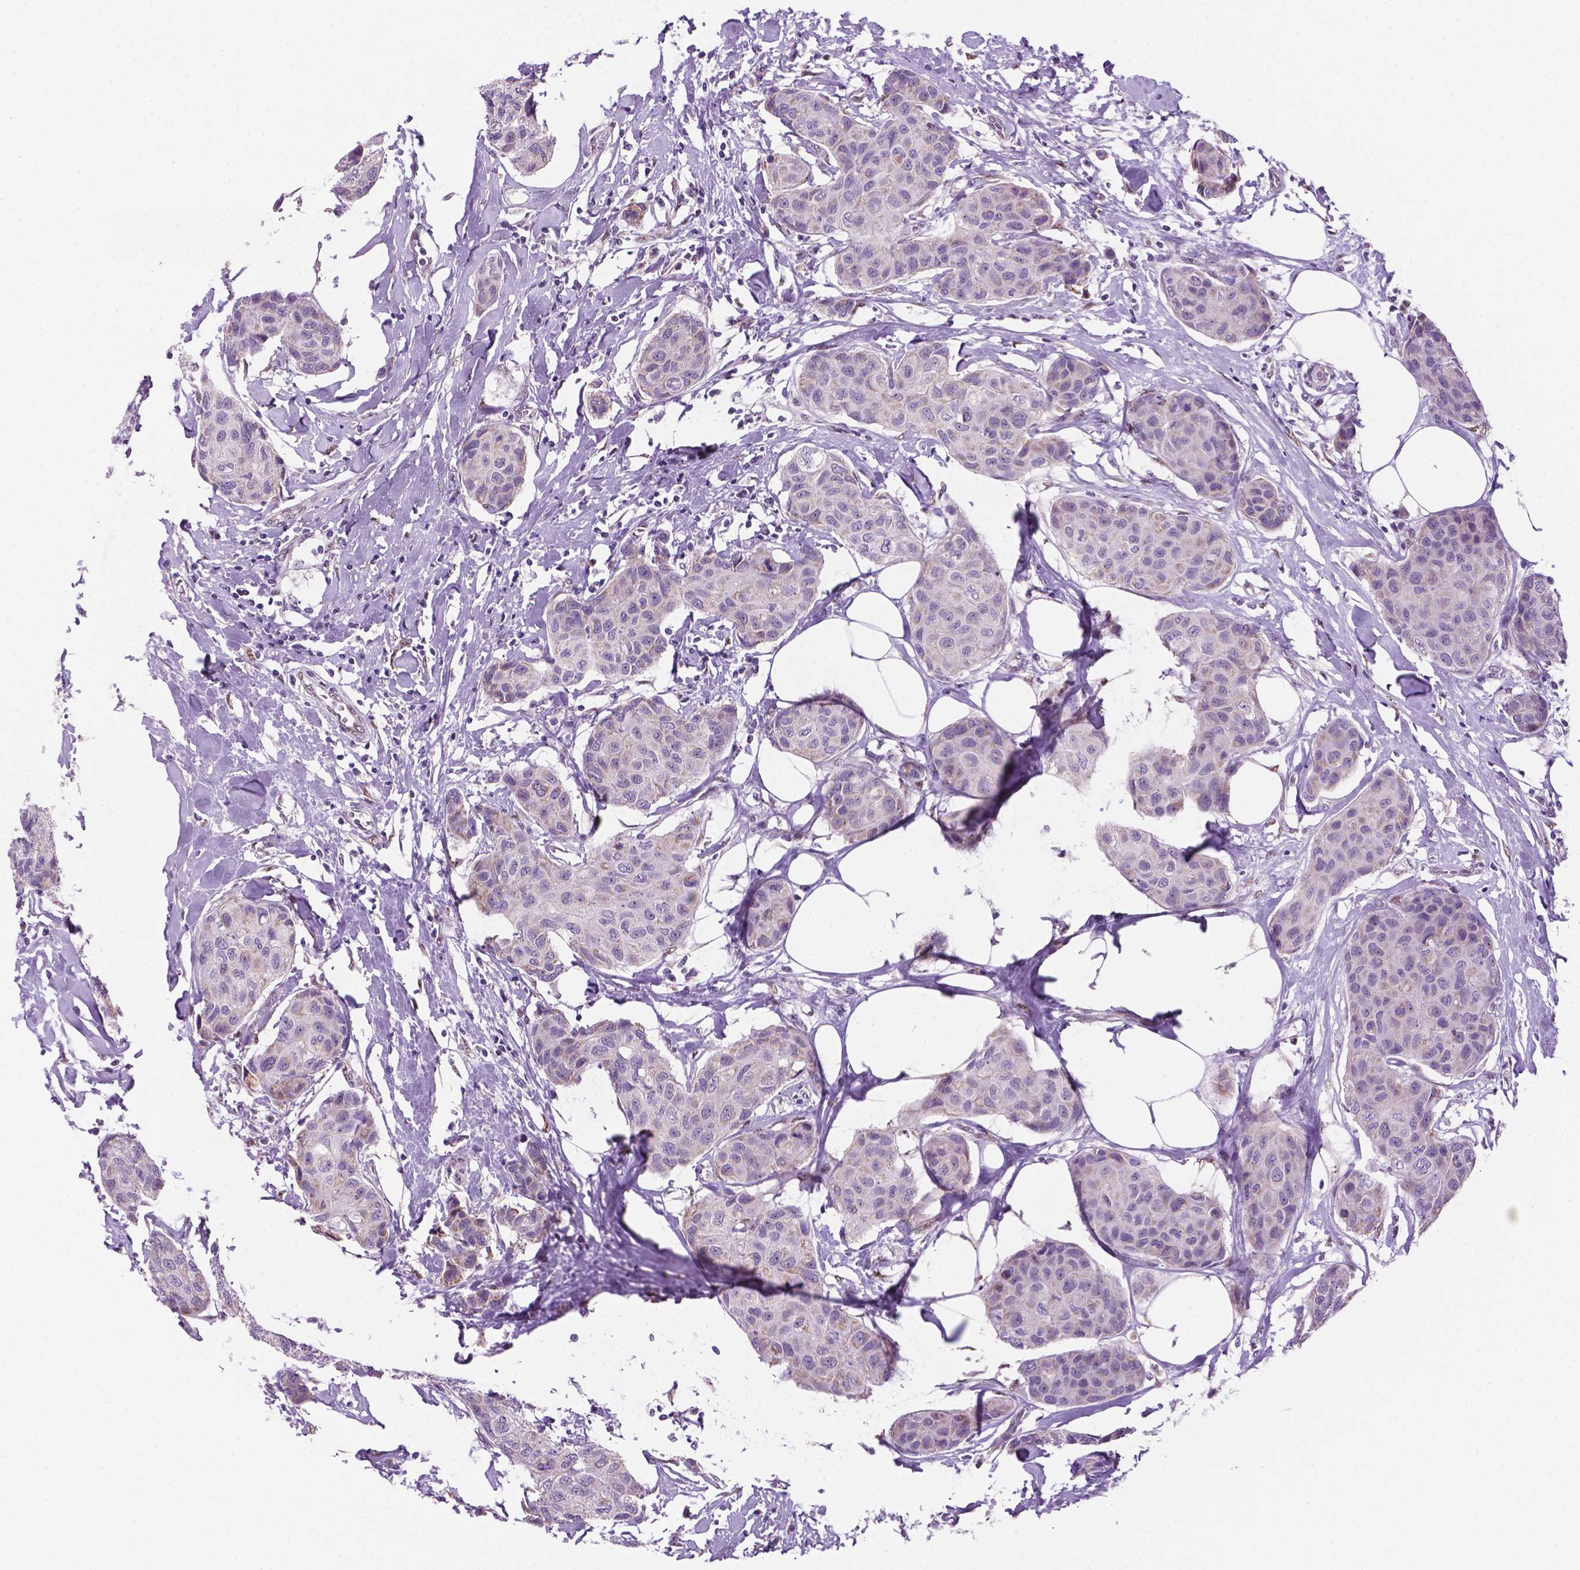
{"staining": {"intensity": "negative", "quantity": "none", "location": "none"}, "tissue": "breast cancer", "cell_type": "Tumor cells", "image_type": "cancer", "snomed": [{"axis": "morphology", "description": "Duct carcinoma"}, {"axis": "topography", "description": "Breast"}], "caption": "Immunohistochemistry (IHC) of human breast cancer shows no staining in tumor cells. (Brightfield microscopy of DAB (3,3'-diaminobenzidine) IHC at high magnification).", "gene": "C18orf21", "patient": {"sex": "female", "age": 80}}